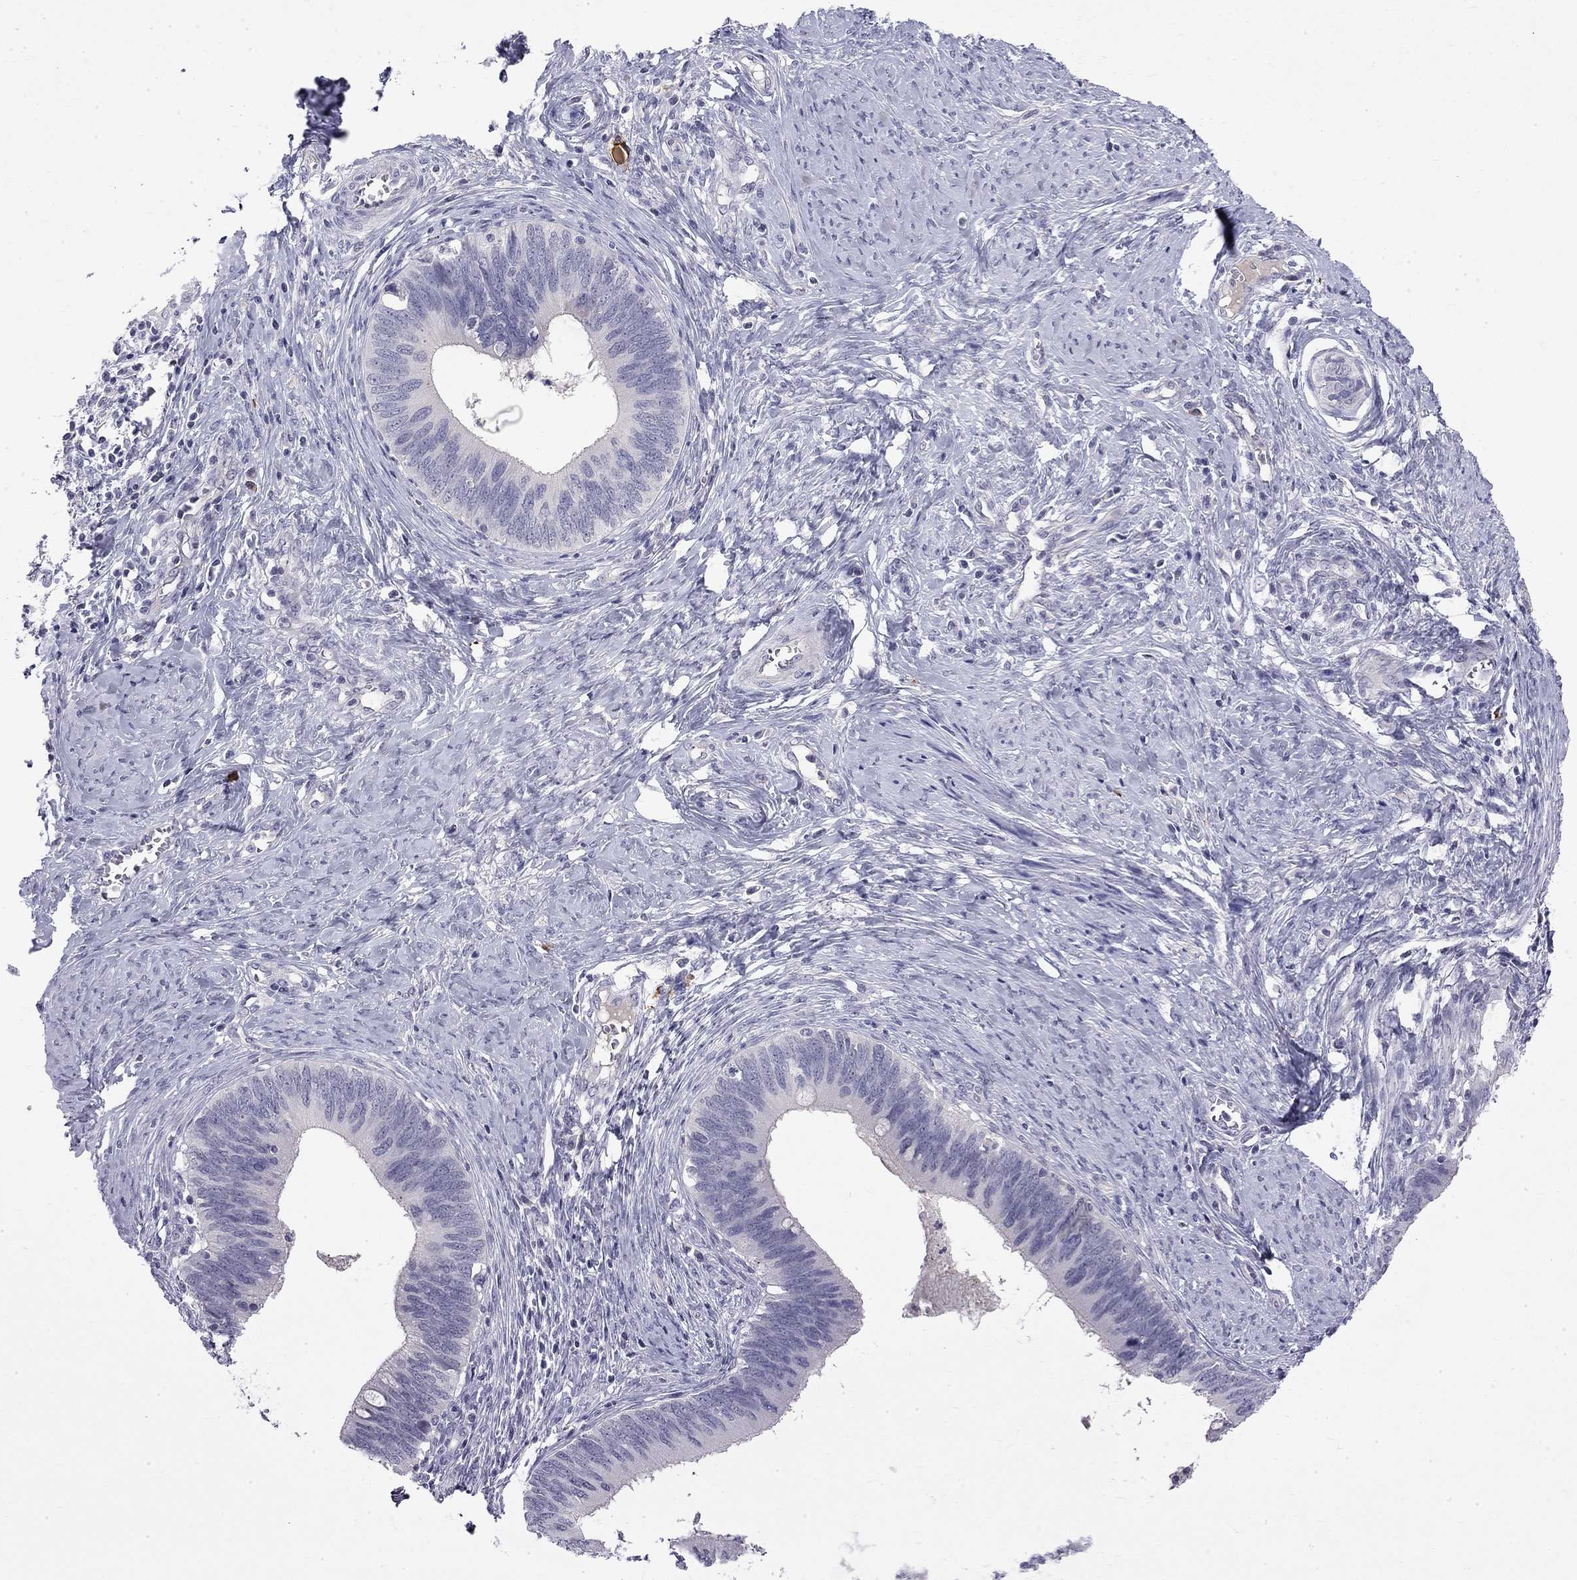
{"staining": {"intensity": "negative", "quantity": "none", "location": "none"}, "tissue": "cervical cancer", "cell_type": "Tumor cells", "image_type": "cancer", "snomed": [{"axis": "morphology", "description": "Adenocarcinoma, NOS"}, {"axis": "topography", "description": "Cervix"}], "caption": "The immunohistochemistry image has no significant expression in tumor cells of adenocarcinoma (cervical) tissue.", "gene": "RTL9", "patient": {"sex": "female", "age": 42}}